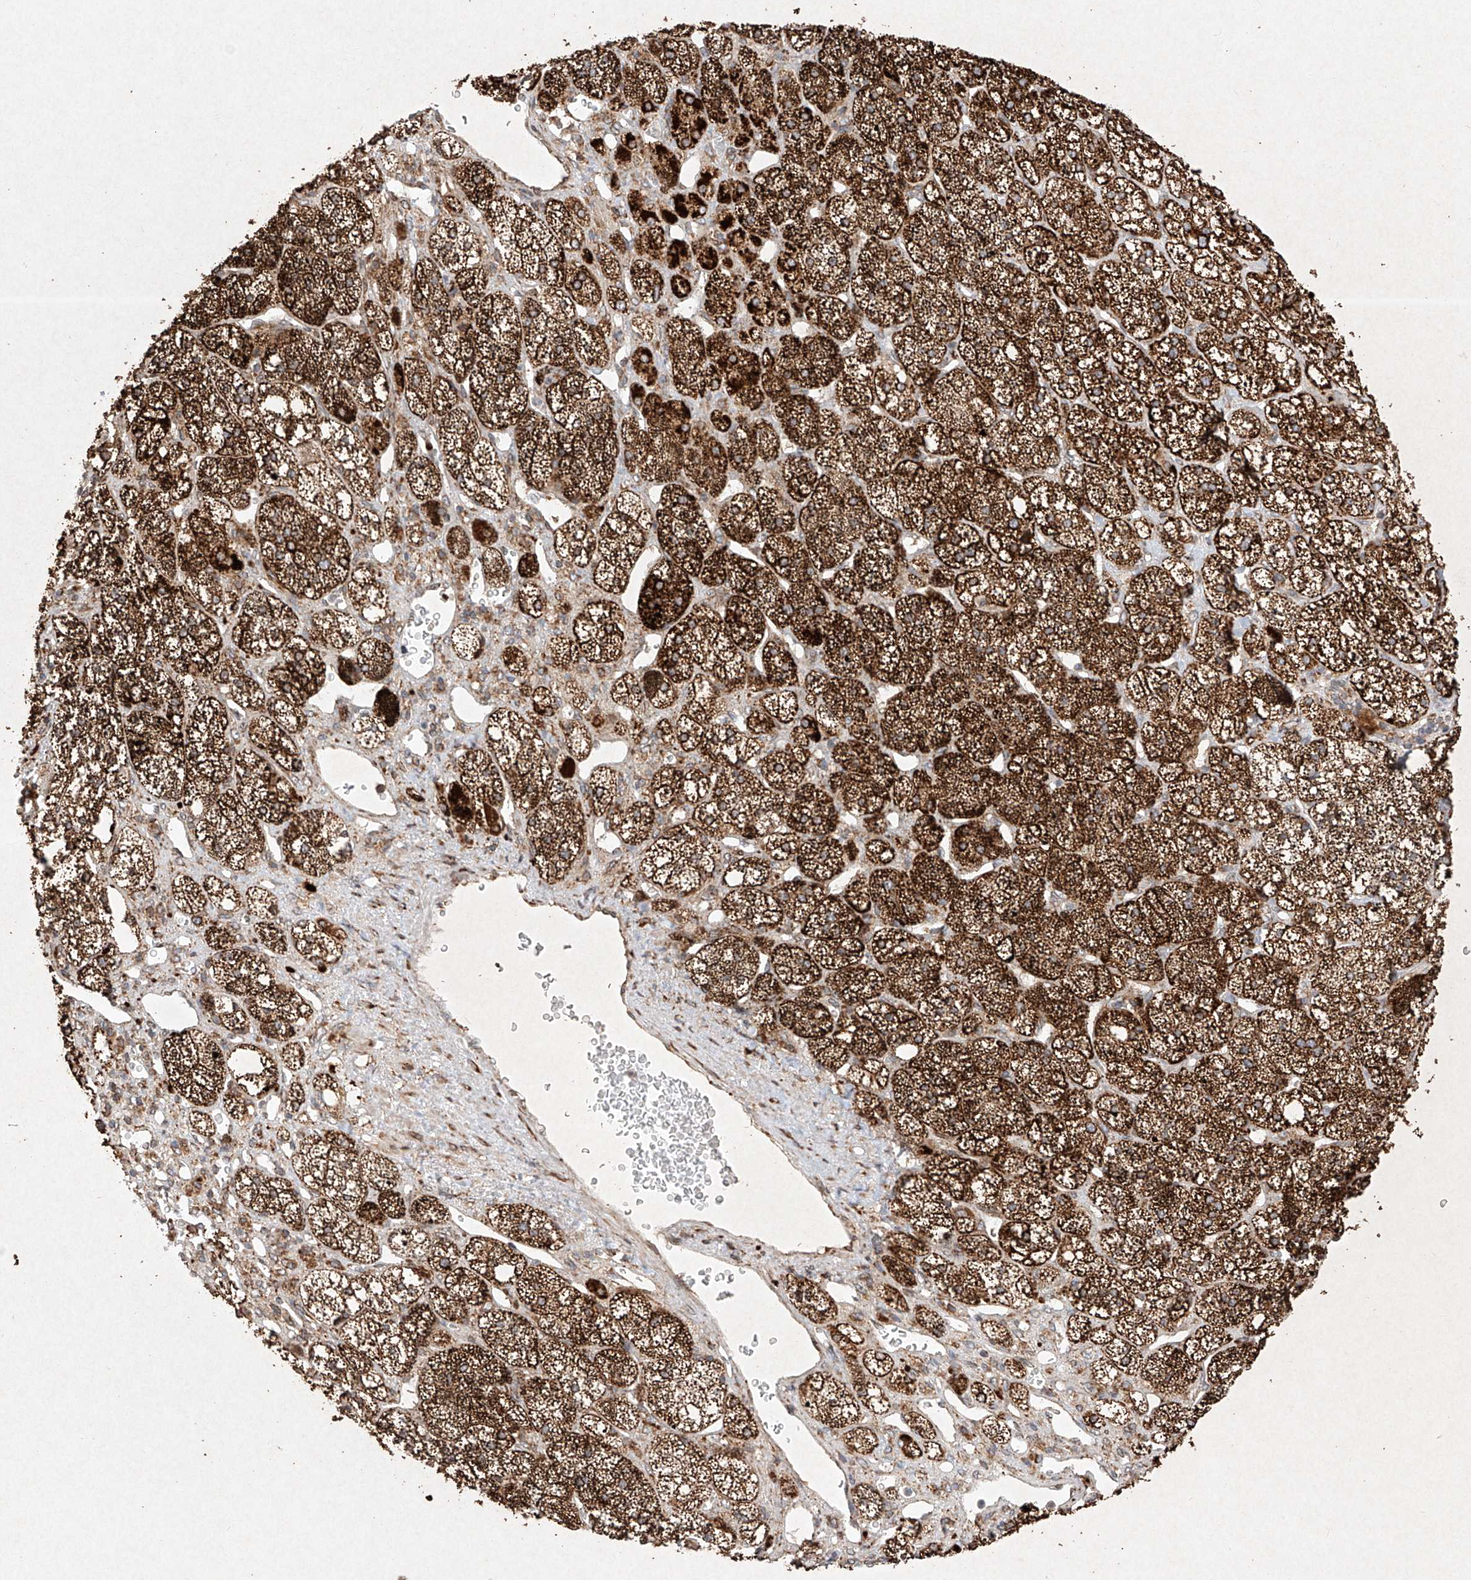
{"staining": {"intensity": "strong", "quantity": ">75%", "location": "cytoplasmic/membranous"}, "tissue": "adrenal gland", "cell_type": "Glandular cells", "image_type": "normal", "snomed": [{"axis": "morphology", "description": "Normal tissue, NOS"}, {"axis": "topography", "description": "Adrenal gland"}], "caption": "Strong cytoplasmic/membranous expression is appreciated in about >75% of glandular cells in benign adrenal gland. (DAB (3,3'-diaminobenzidine) IHC with brightfield microscopy, high magnification).", "gene": "SEMA3B", "patient": {"sex": "male", "age": 61}}